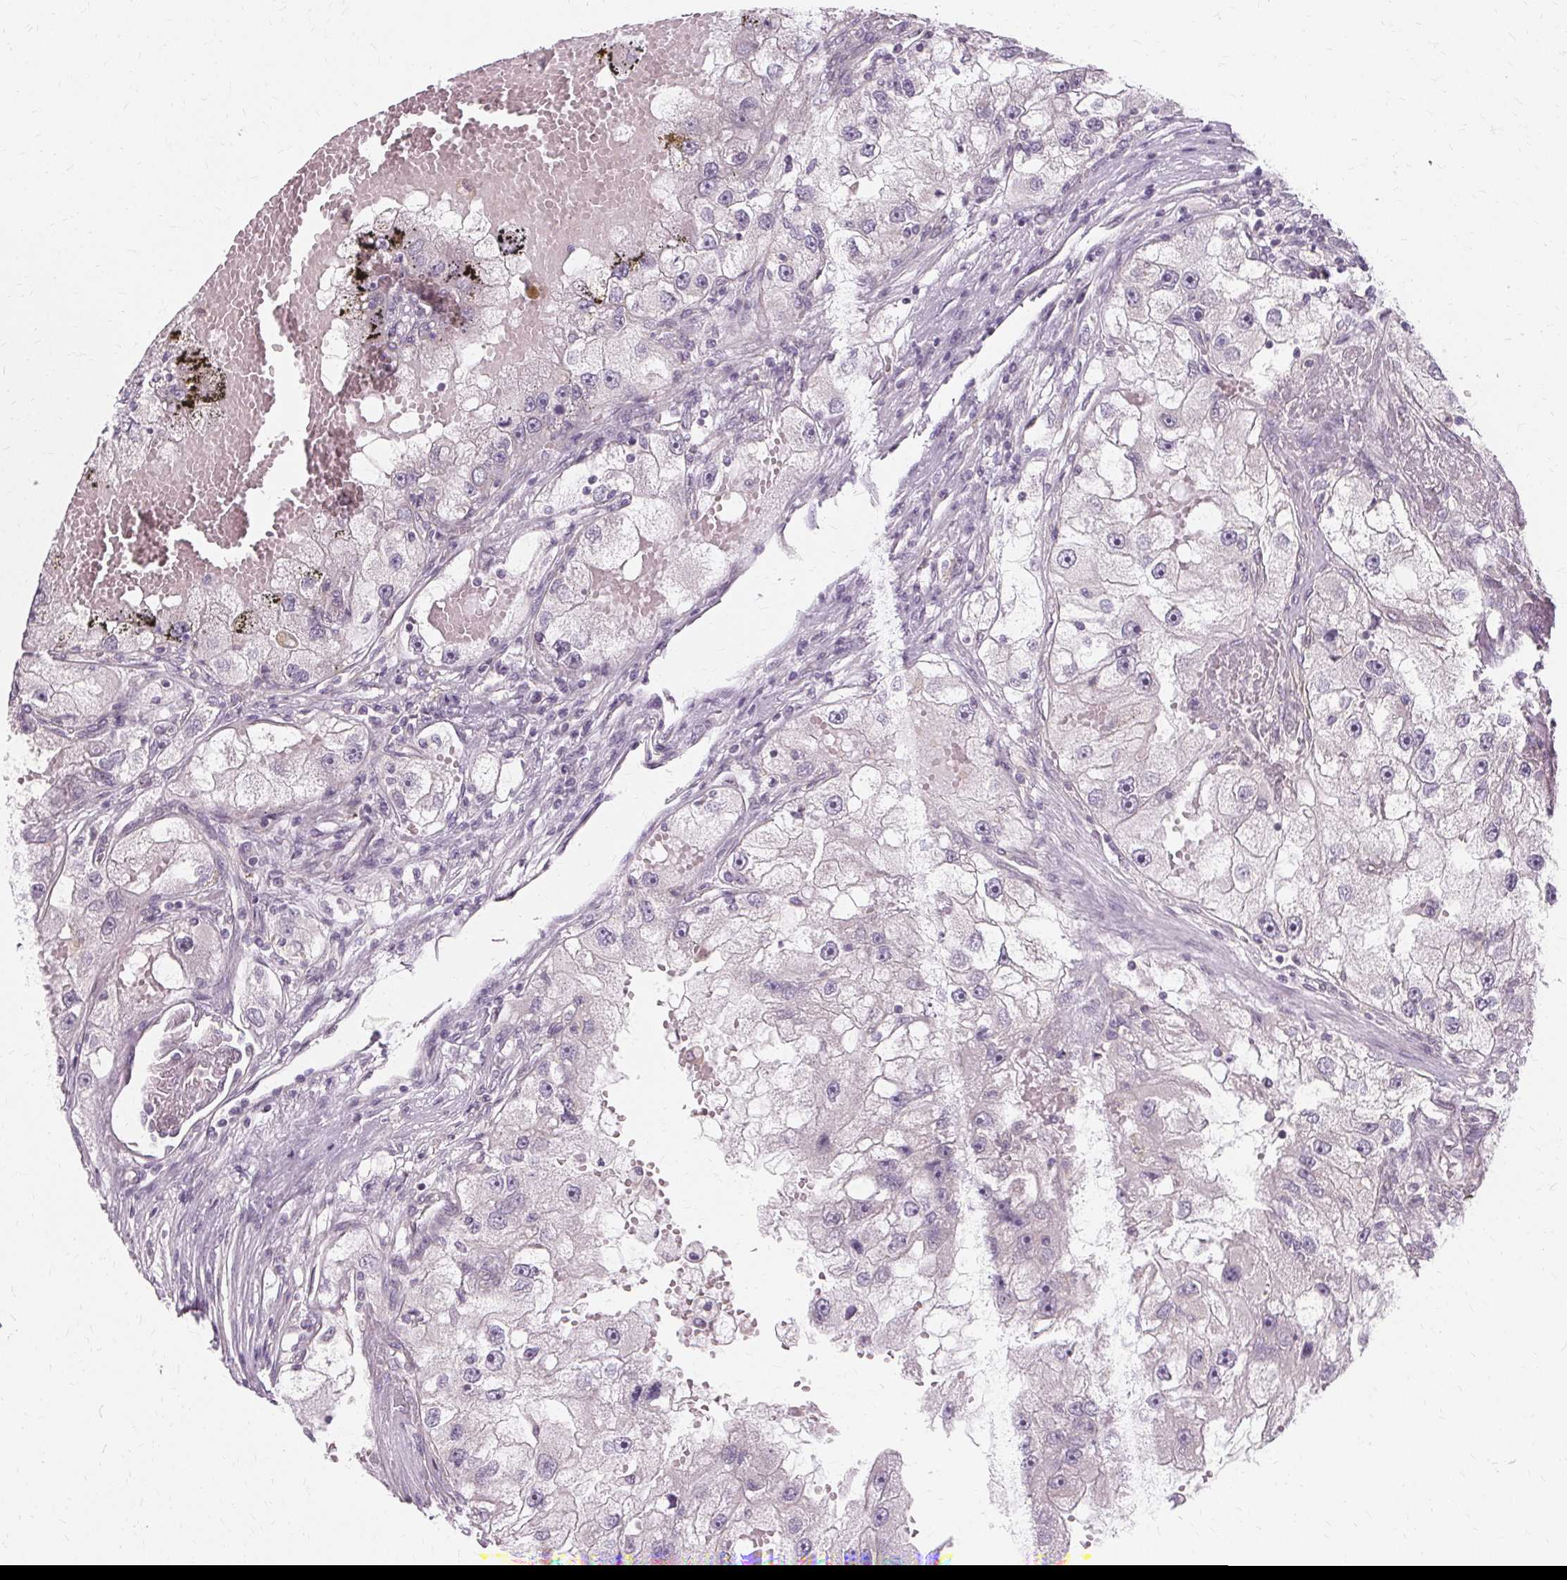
{"staining": {"intensity": "negative", "quantity": "none", "location": "none"}, "tissue": "renal cancer", "cell_type": "Tumor cells", "image_type": "cancer", "snomed": [{"axis": "morphology", "description": "Adenocarcinoma, NOS"}, {"axis": "topography", "description": "Kidney"}], "caption": "Renal adenocarcinoma was stained to show a protein in brown. There is no significant staining in tumor cells.", "gene": "USP8", "patient": {"sex": "male", "age": 63}}